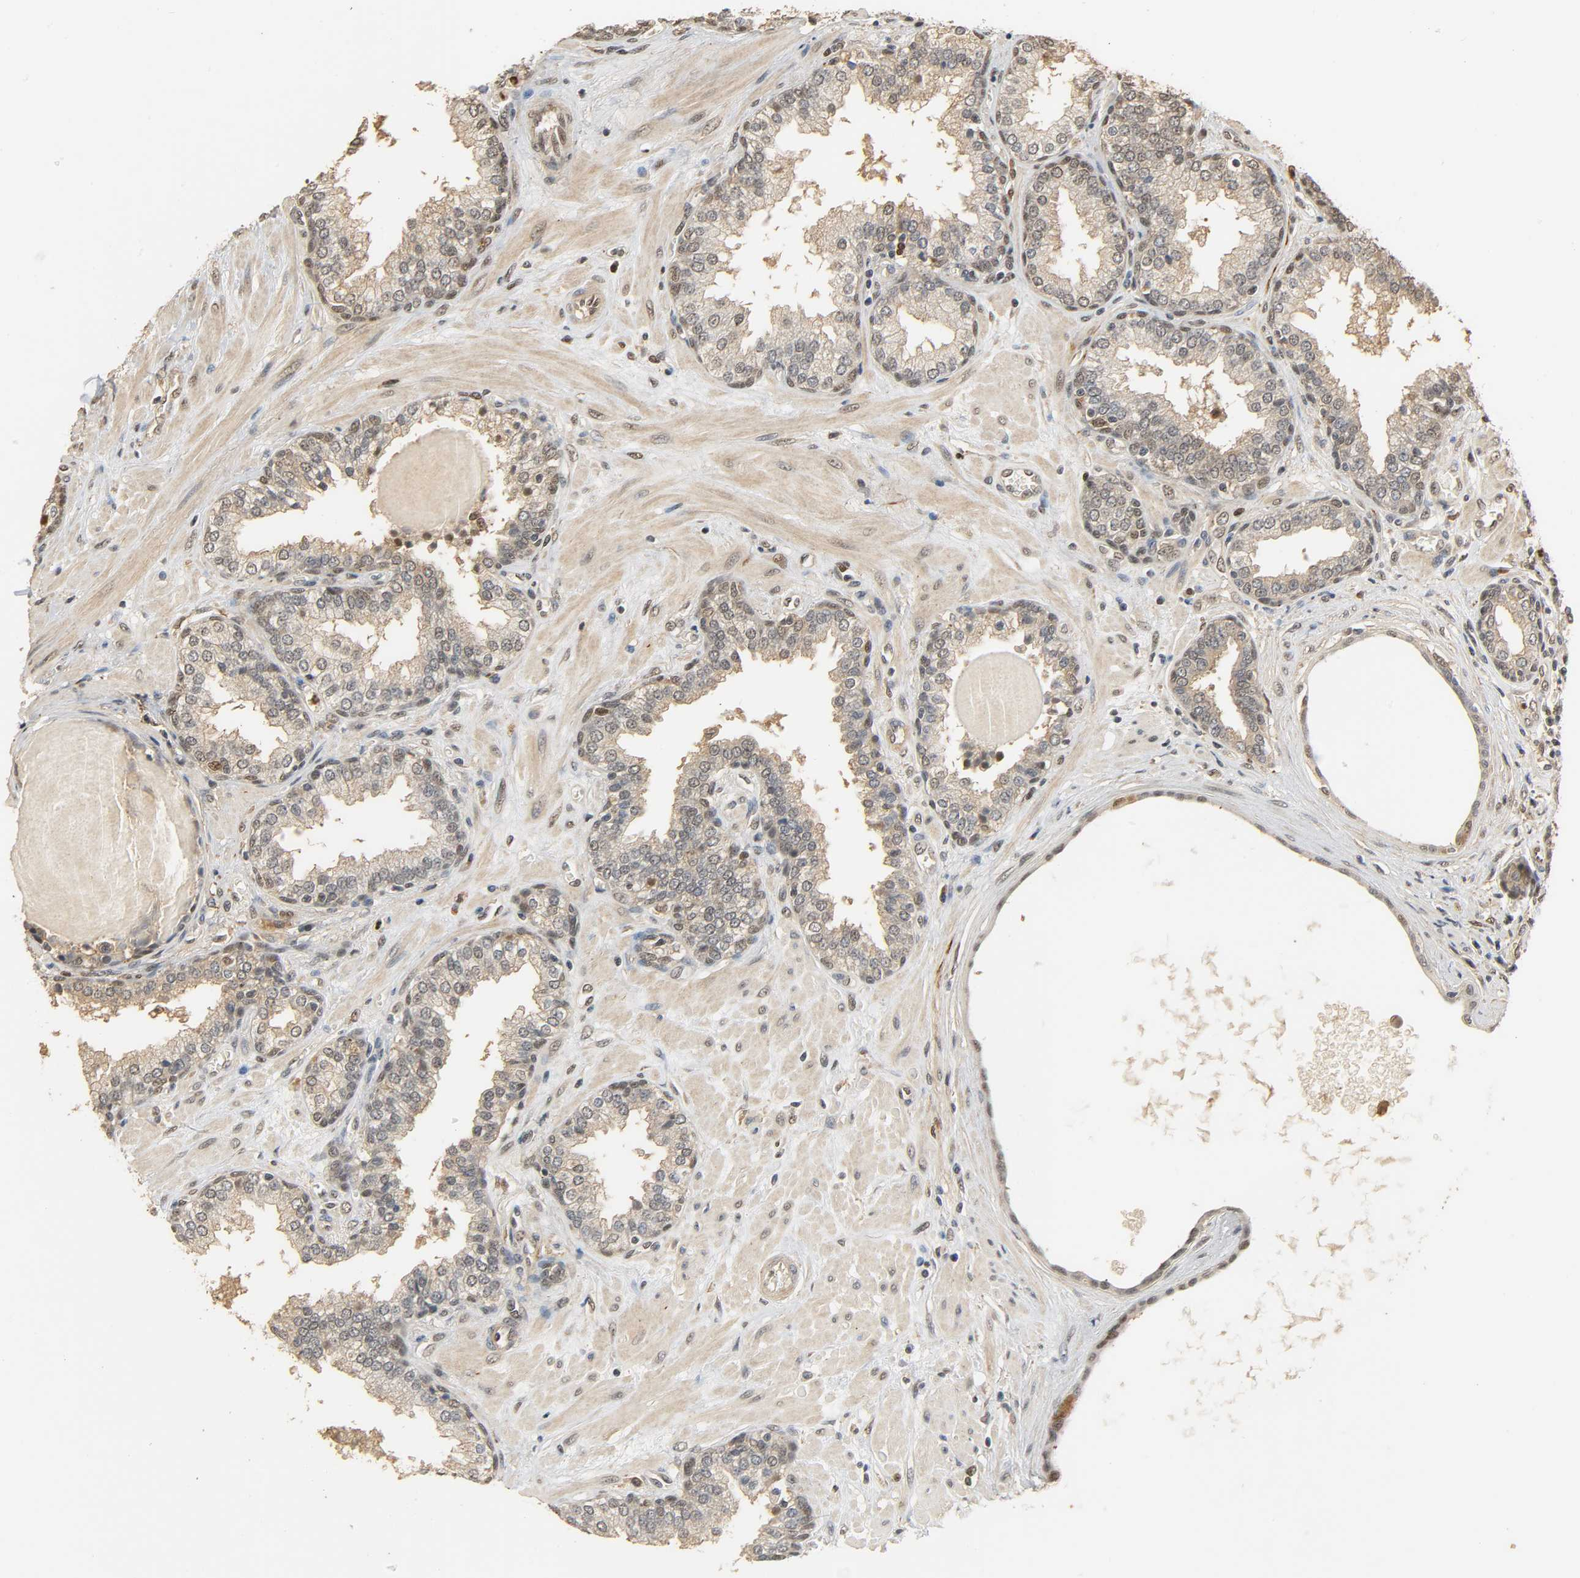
{"staining": {"intensity": "moderate", "quantity": "25%-75%", "location": "nuclear"}, "tissue": "prostate", "cell_type": "Glandular cells", "image_type": "normal", "snomed": [{"axis": "morphology", "description": "Normal tissue, NOS"}, {"axis": "topography", "description": "Prostate"}], "caption": "DAB immunohistochemical staining of normal human prostate exhibits moderate nuclear protein positivity in about 25%-75% of glandular cells.", "gene": "ZFPM2", "patient": {"sex": "male", "age": 51}}